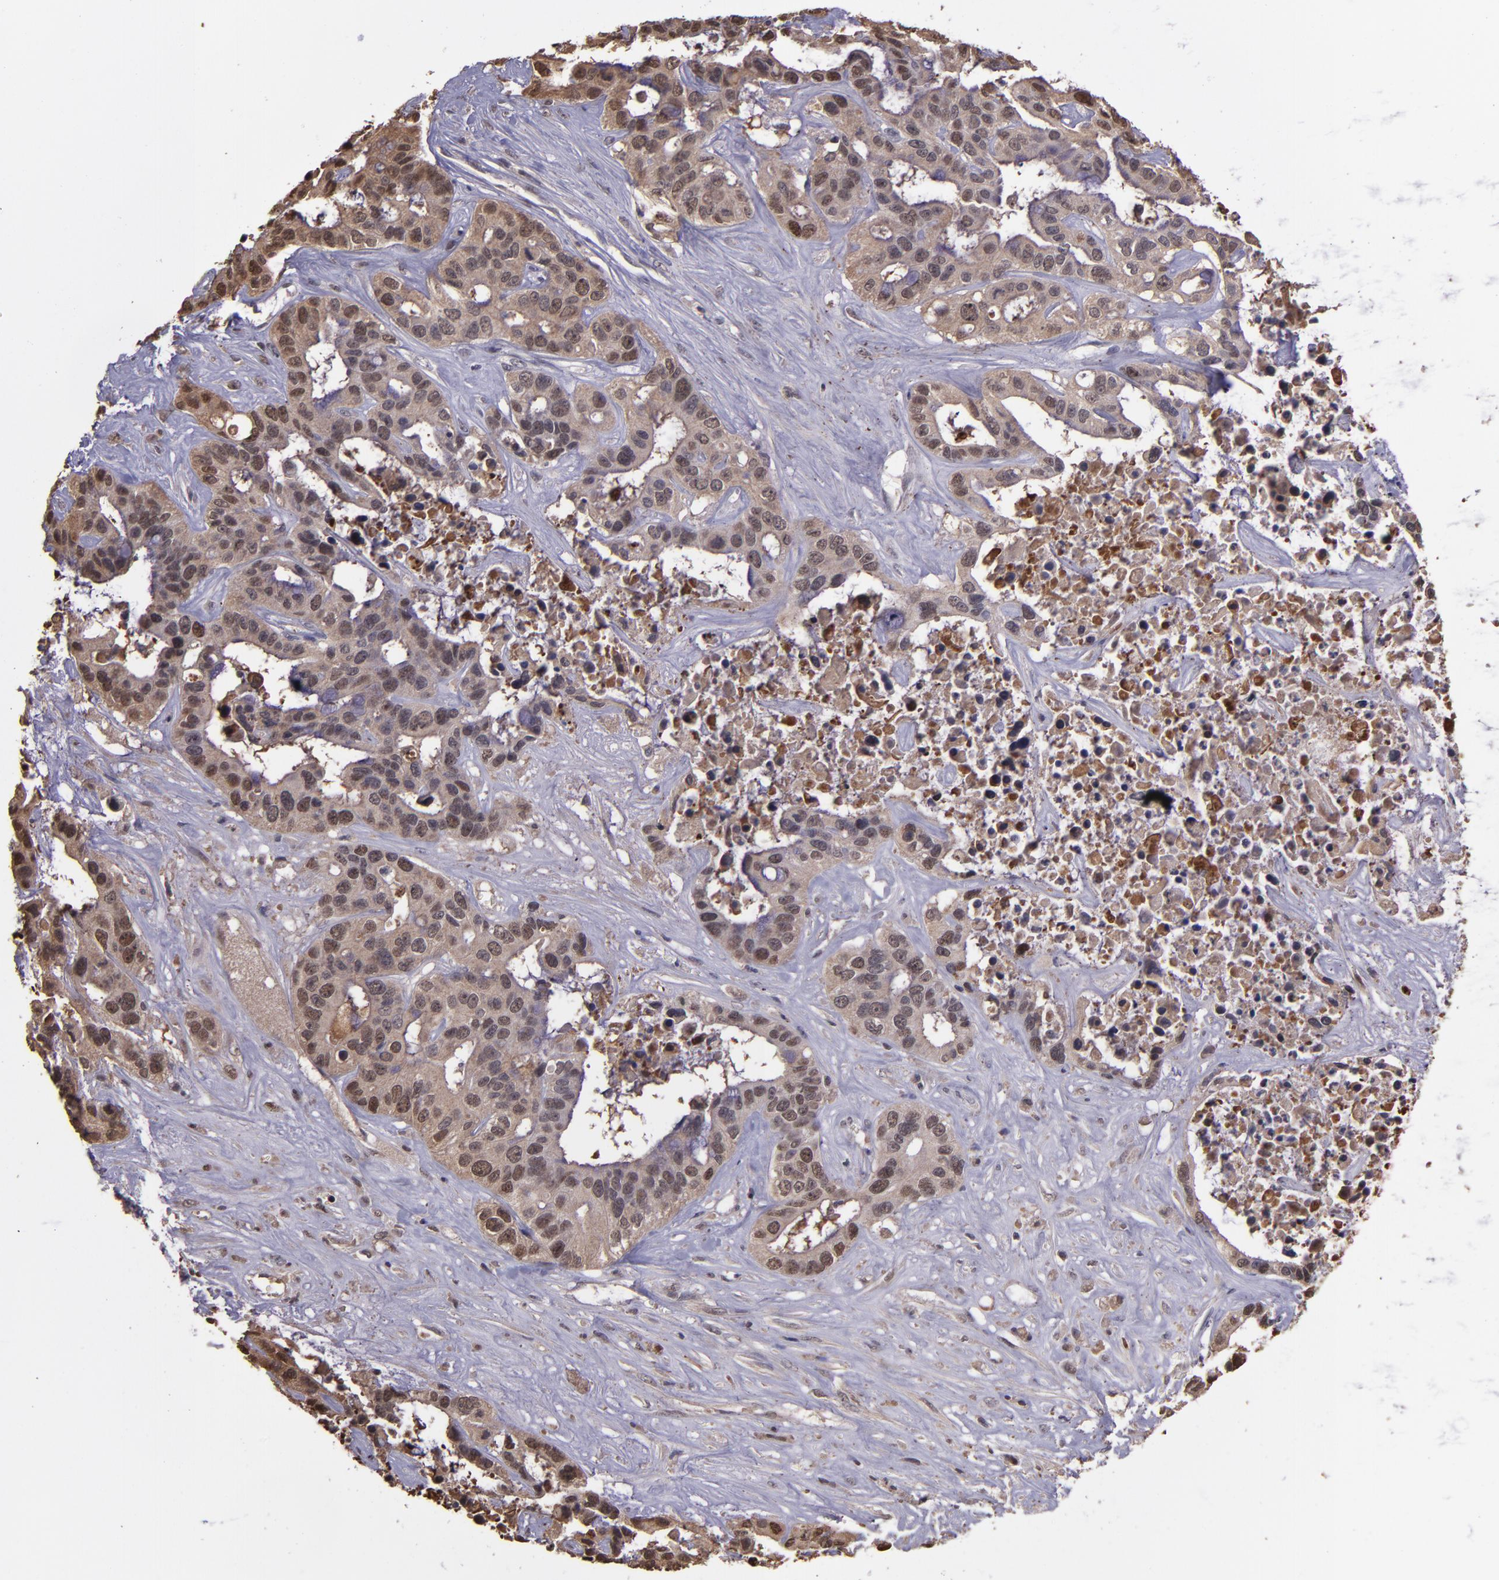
{"staining": {"intensity": "moderate", "quantity": ">75%", "location": "cytoplasmic/membranous,nuclear"}, "tissue": "liver cancer", "cell_type": "Tumor cells", "image_type": "cancer", "snomed": [{"axis": "morphology", "description": "Cholangiocarcinoma"}, {"axis": "topography", "description": "Liver"}], "caption": "Tumor cells display medium levels of moderate cytoplasmic/membranous and nuclear staining in approximately >75% of cells in liver cancer (cholangiocarcinoma).", "gene": "SERPINF2", "patient": {"sex": "female", "age": 65}}